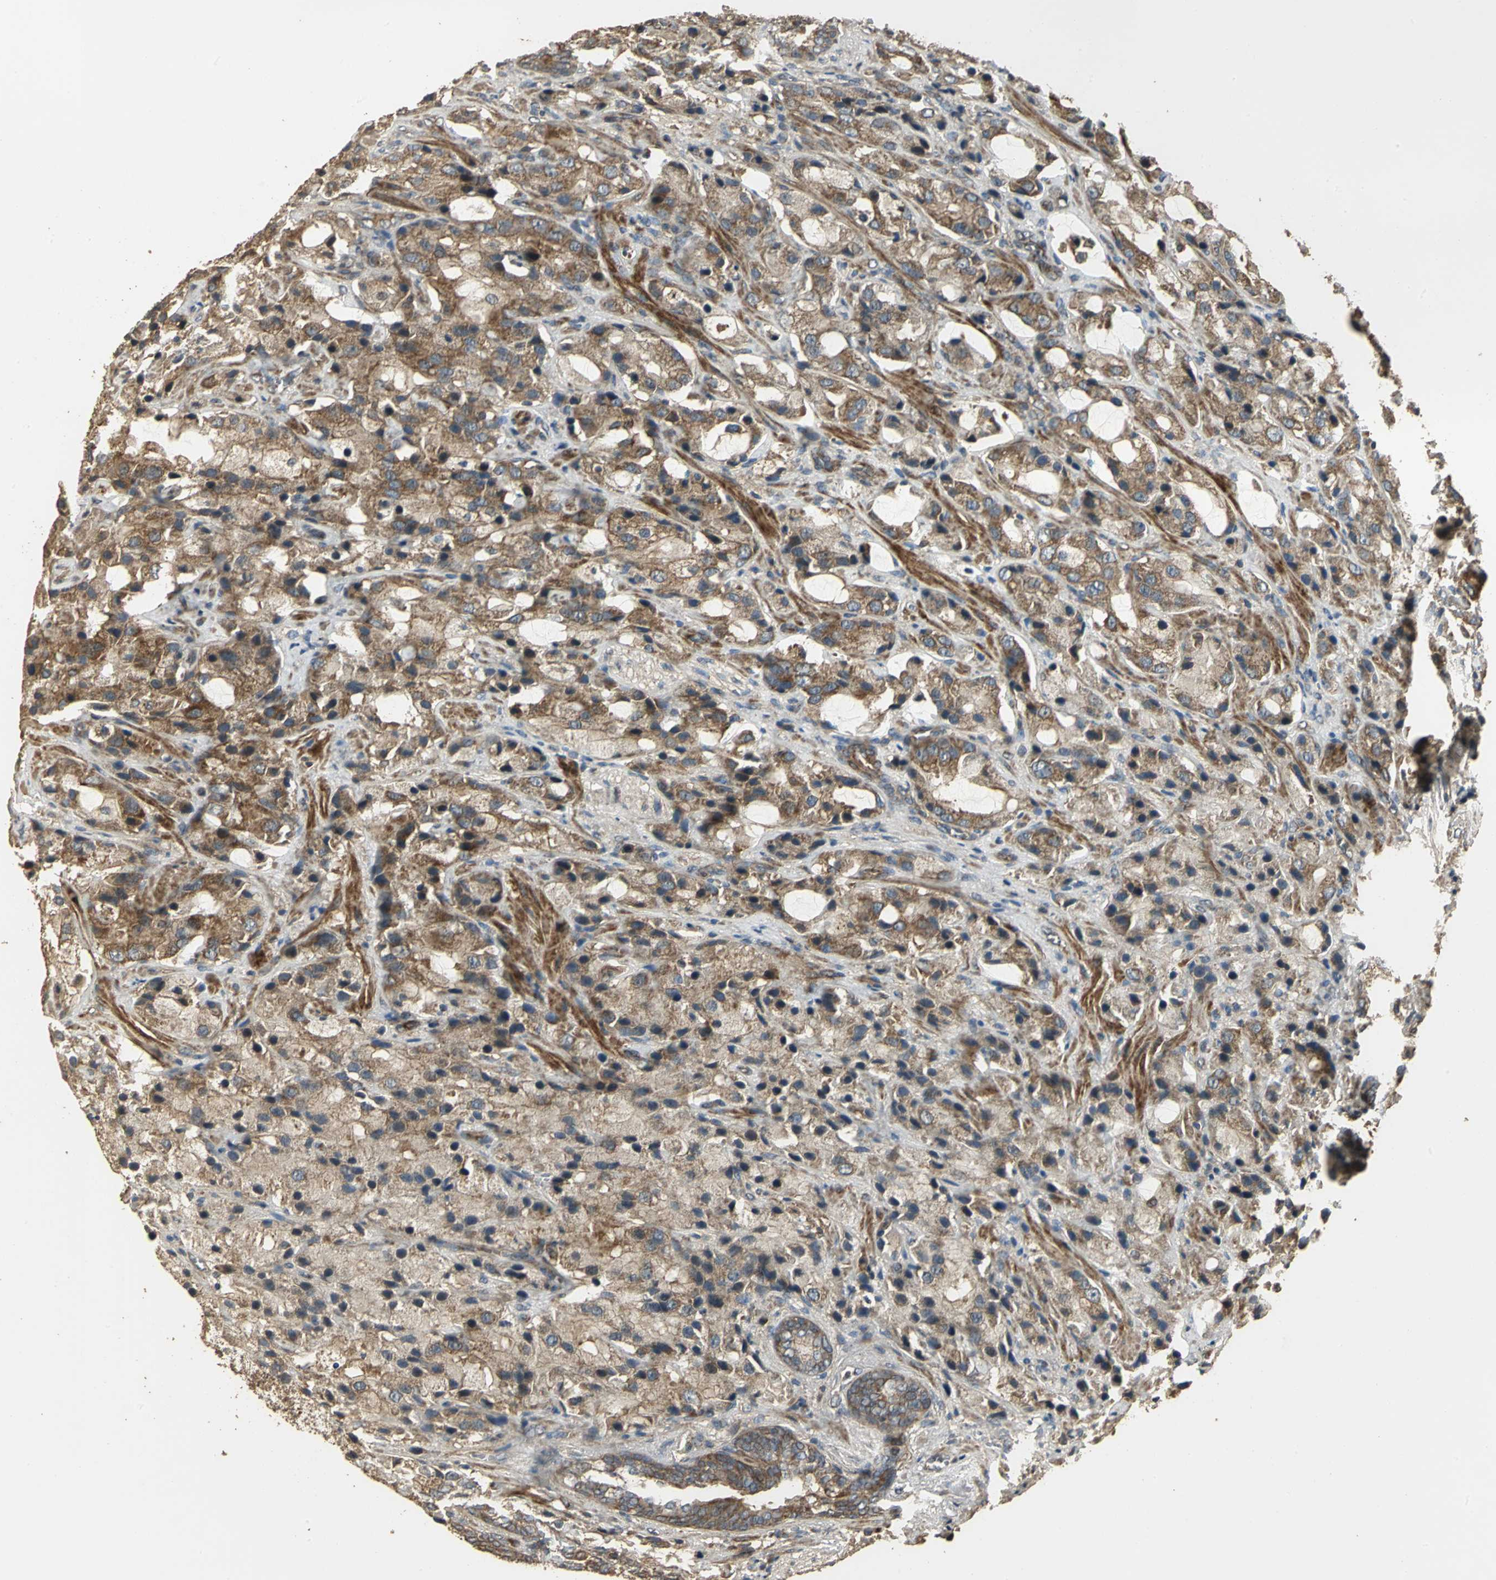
{"staining": {"intensity": "strong", "quantity": ">75%", "location": "cytoplasmic/membranous"}, "tissue": "prostate cancer", "cell_type": "Tumor cells", "image_type": "cancer", "snomed": [{"axis": "morphology", "description": "Adenocarcinoma, High grade"}, {"axis": "topography", "description": "Prostate"}], "caption": "Adenocarcinoma (high-grade) (prostate) was stained to show a protein in brown. There is high levels of strong cytoplasmic/membranous staining in about >75% of tumor cells.", "gene": "KANK1", "patient": {"sex": "male", "age": 70}}